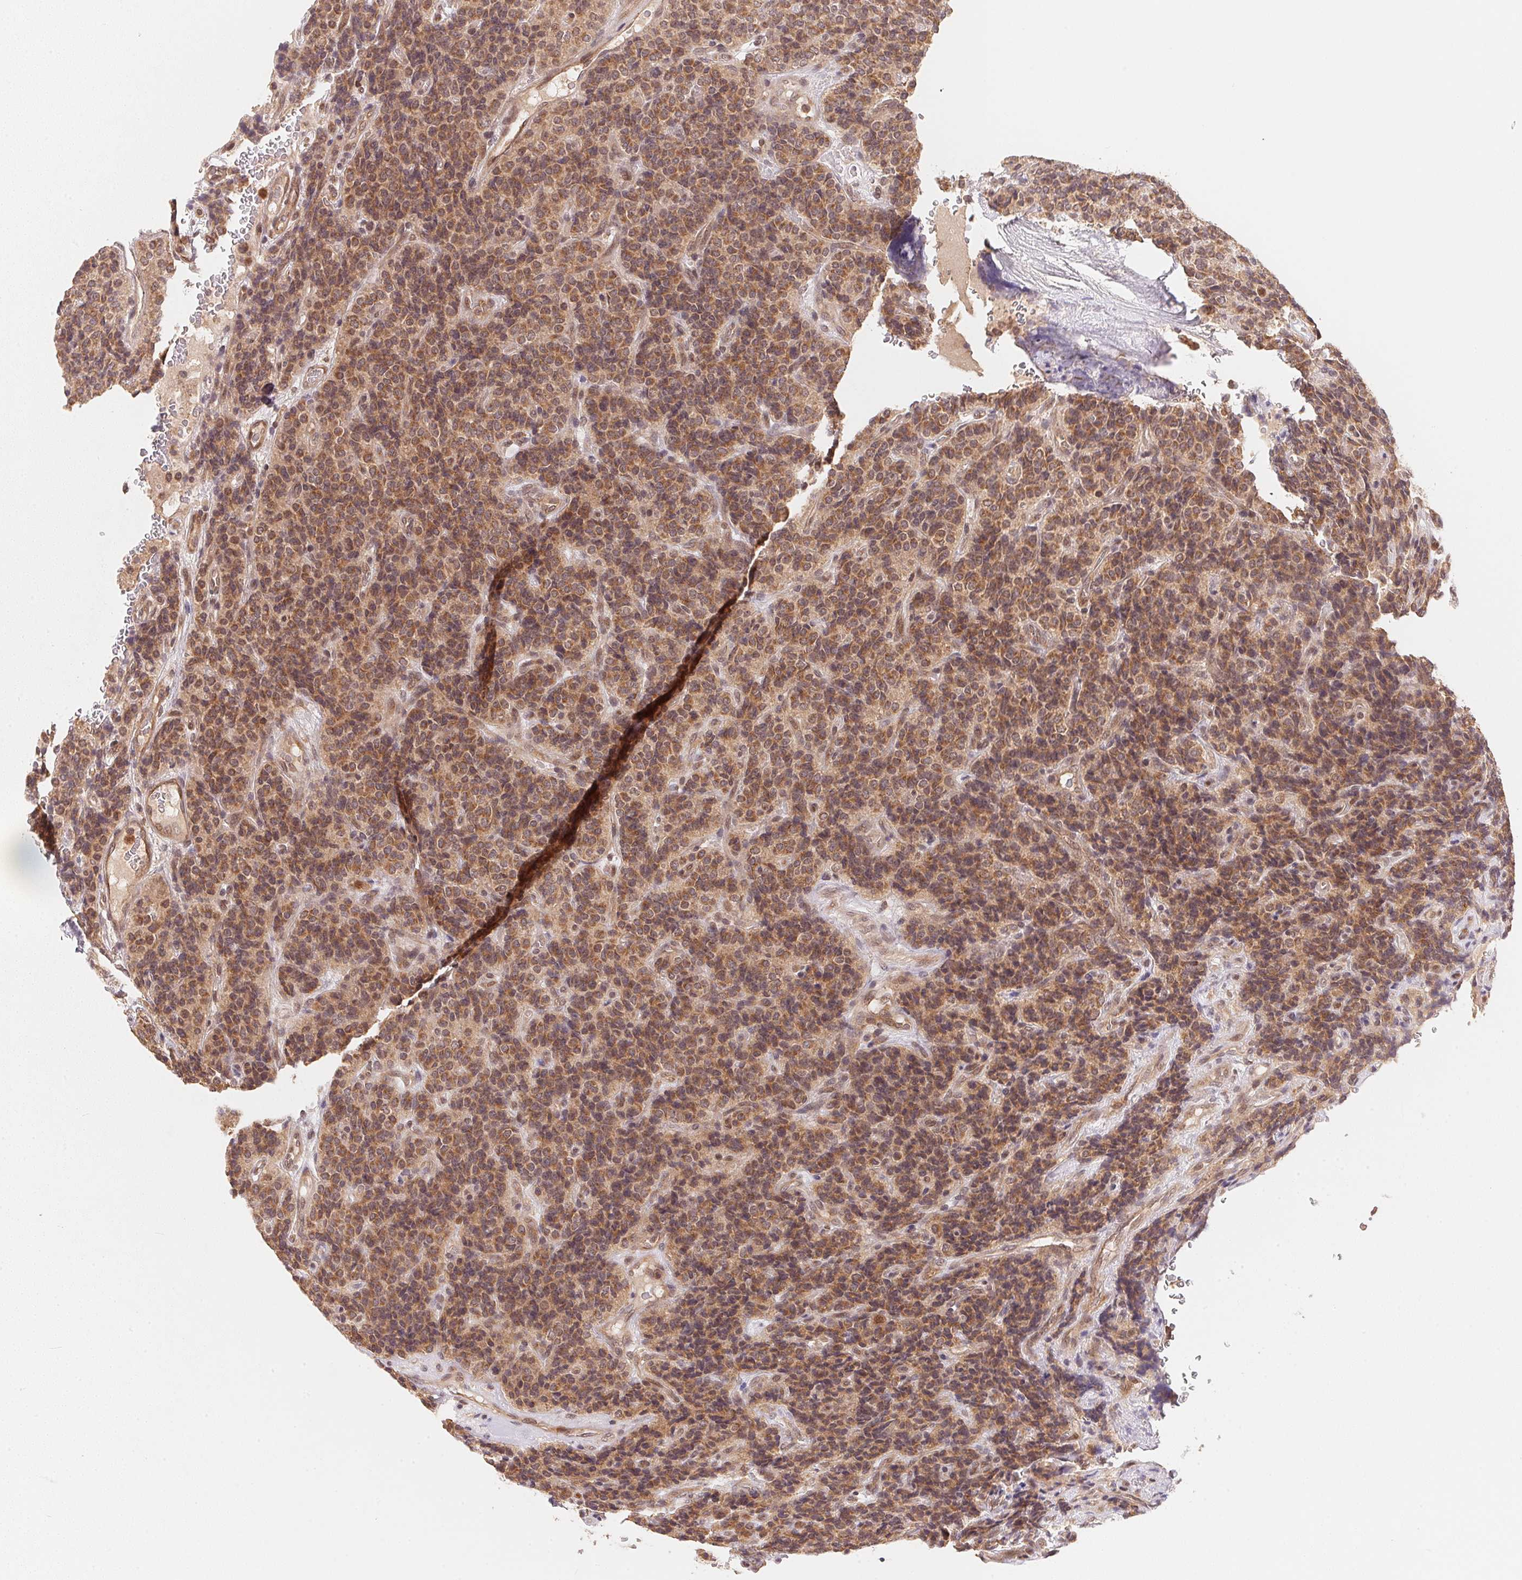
{"staining": {"intensity": "moderate", "quantity": ">75%", "location": "cytoplasmic/membranous,nuclear"}, "tissue": "carcinoid", "cell_type": "Tumor cells", "image_type": "cancer", "snomed": [{"axis": "morphology", "description": "Carcinoid, malignant, NOS"}, {"axis": "topography", "description": "Pancreas"}], "caption": "Carcinoid (malignant) stained for a protein (brown) displays moderate cytoplasmic/membranous and nuclear positive positivity in approximately >75% of tumor cells.", "gene": "CCDC102B", "patient": {"sex": "male", "age": 36}}